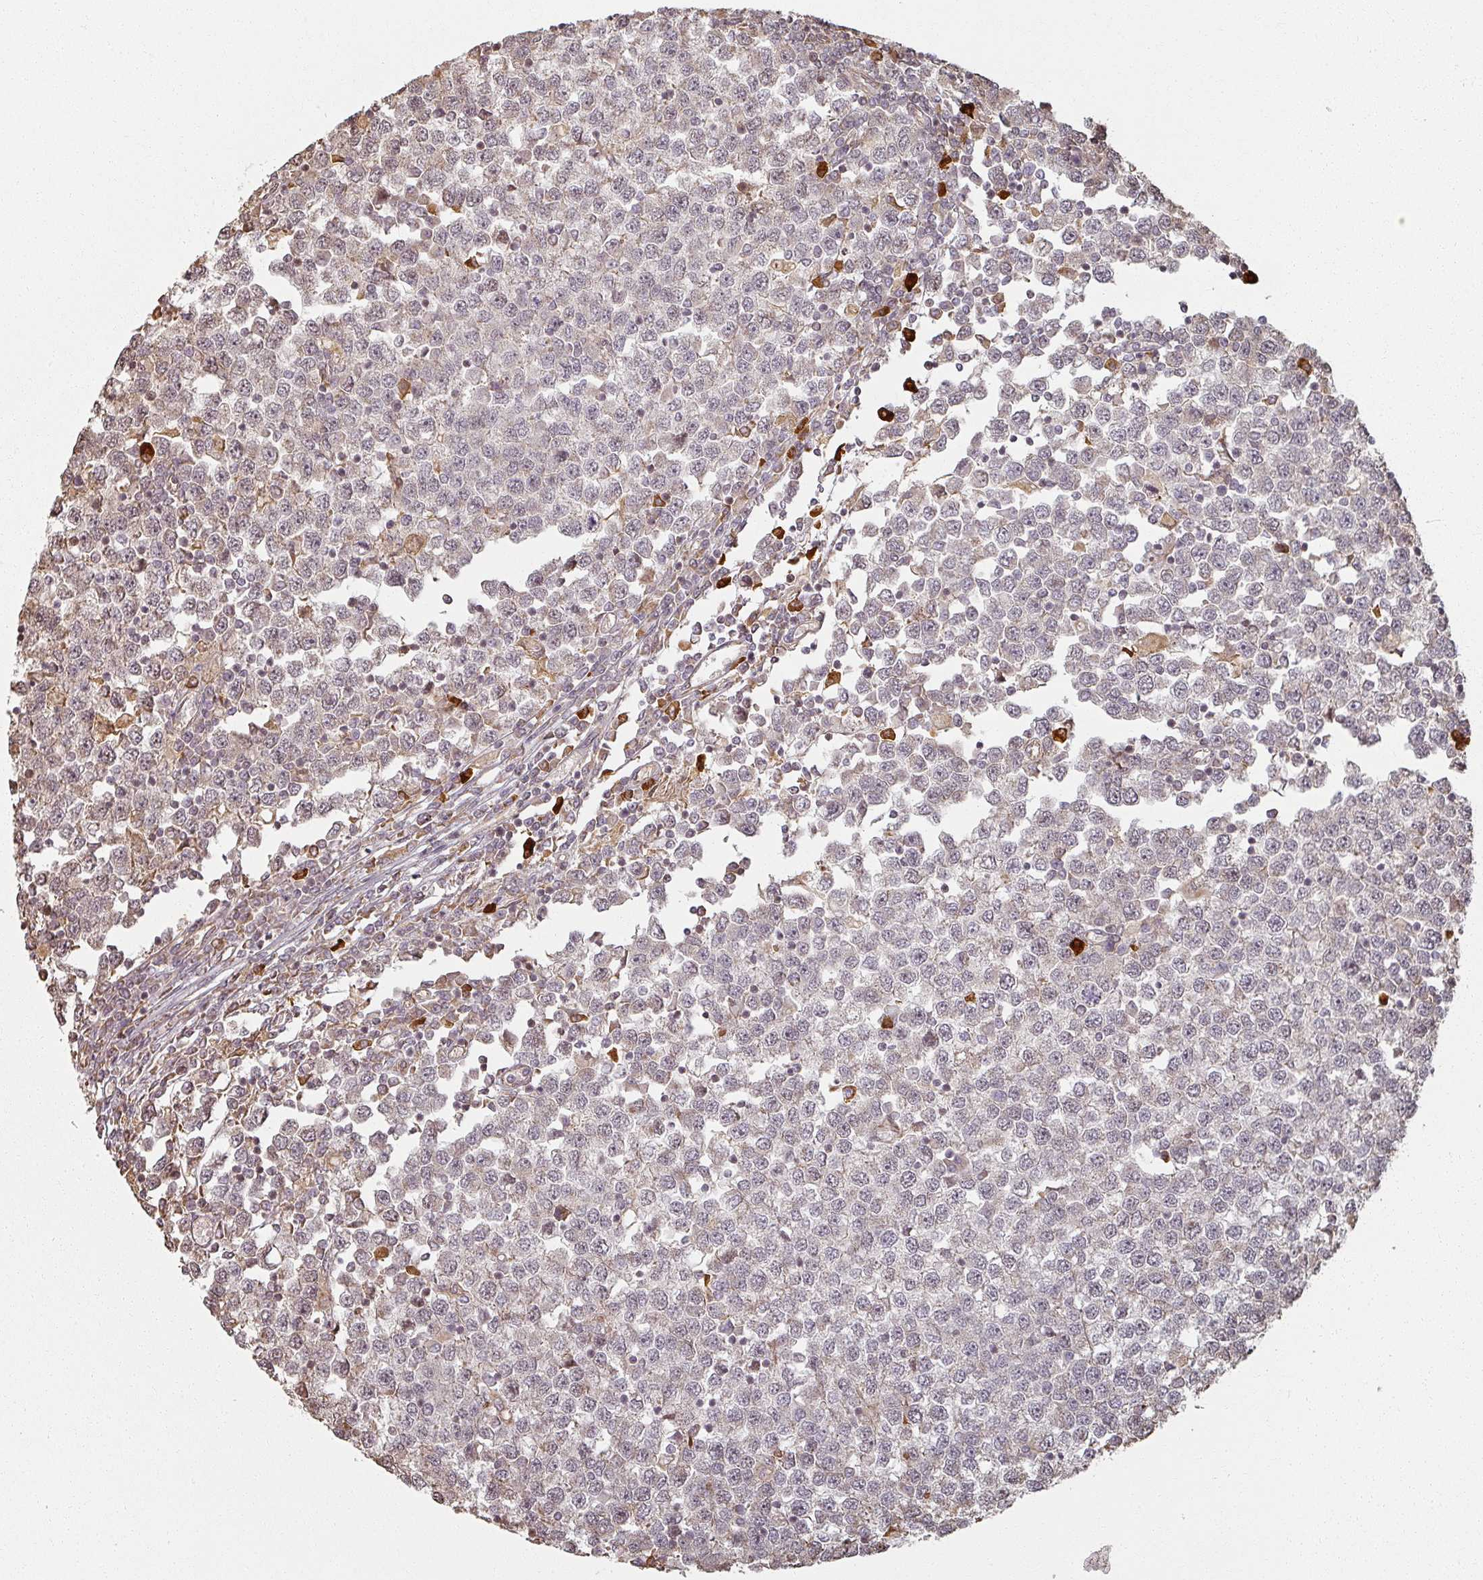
{"staining": {"intensity": "negative", "quantity": "none", "location": "none"}, "tissue": "testis cancer", "cell_type": "Tumor cells", "image_type": "cancer", "snomed": [{"axis": "morphology", "description": "Seminoma, NOS"}, {"axis": "topography", "description": "Testis"}], "caption": "This photomicrograph is of testis cancer (seminoma) stained with immunohistochemistry (IHC) to label a protein in brown with the nuclei are counter-stained blue. There is no staining in tumor cells.", "gene": "MED19", "patient": {"sex": "male", "age": 65}}